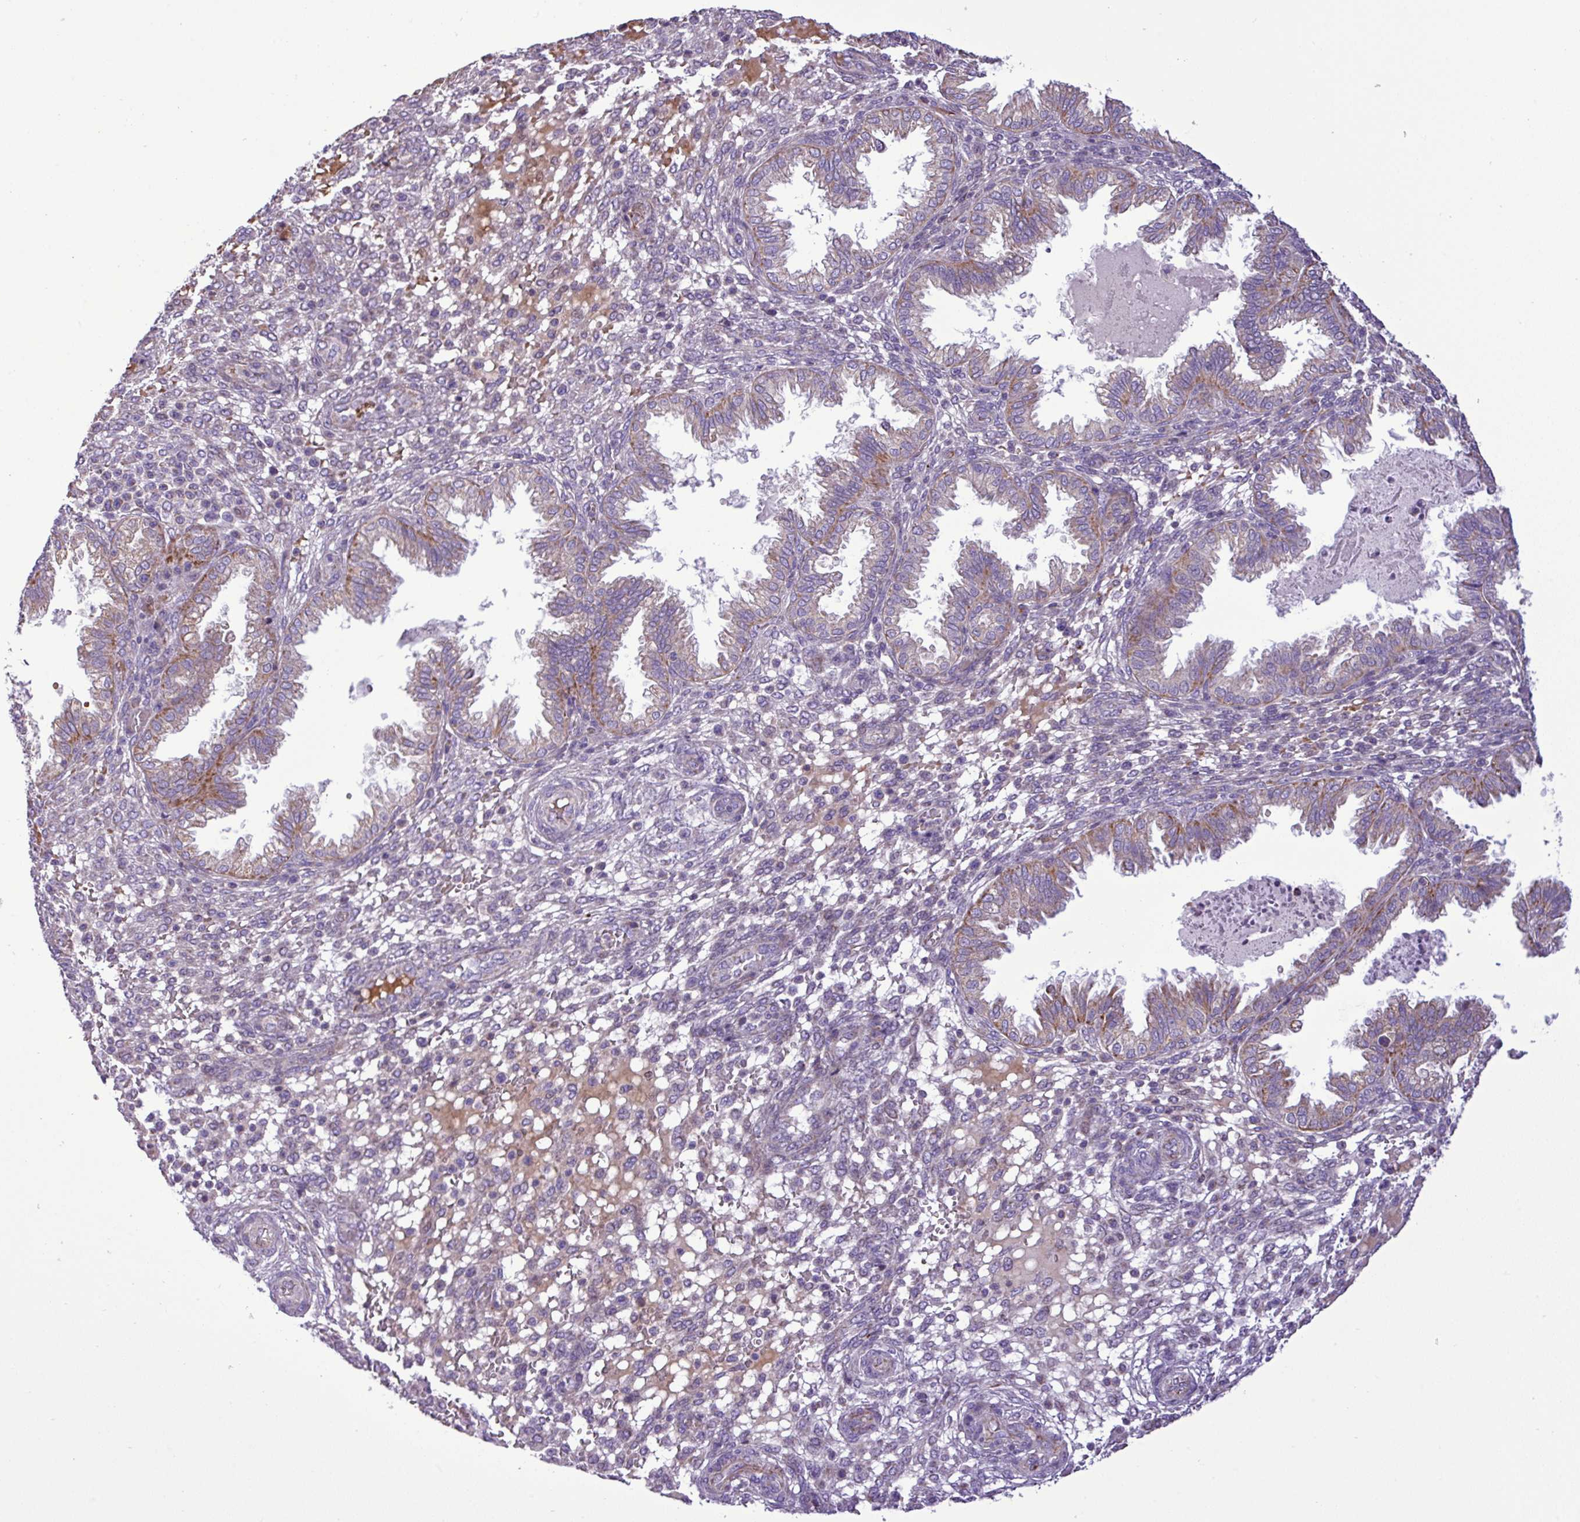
{"staining": {"intensity": "negative", "quantity": "none", "location": "none"}, "tissue": "endometrium", "cell_type": "Cells in endometrial stroma", "image_type": "normal", "snomed": [{"axis": "morphology", "description": "Normal tissue, NOS"}, {"axis": "topography", "description": "Endometrium"}], "caption": "Immunohistochemical staining of unremarkable endometrium shows no significant positivity in cells in endometrial stroma.", "gene": "FAM183A", "patient": {"sex": "female", "age": 33}}